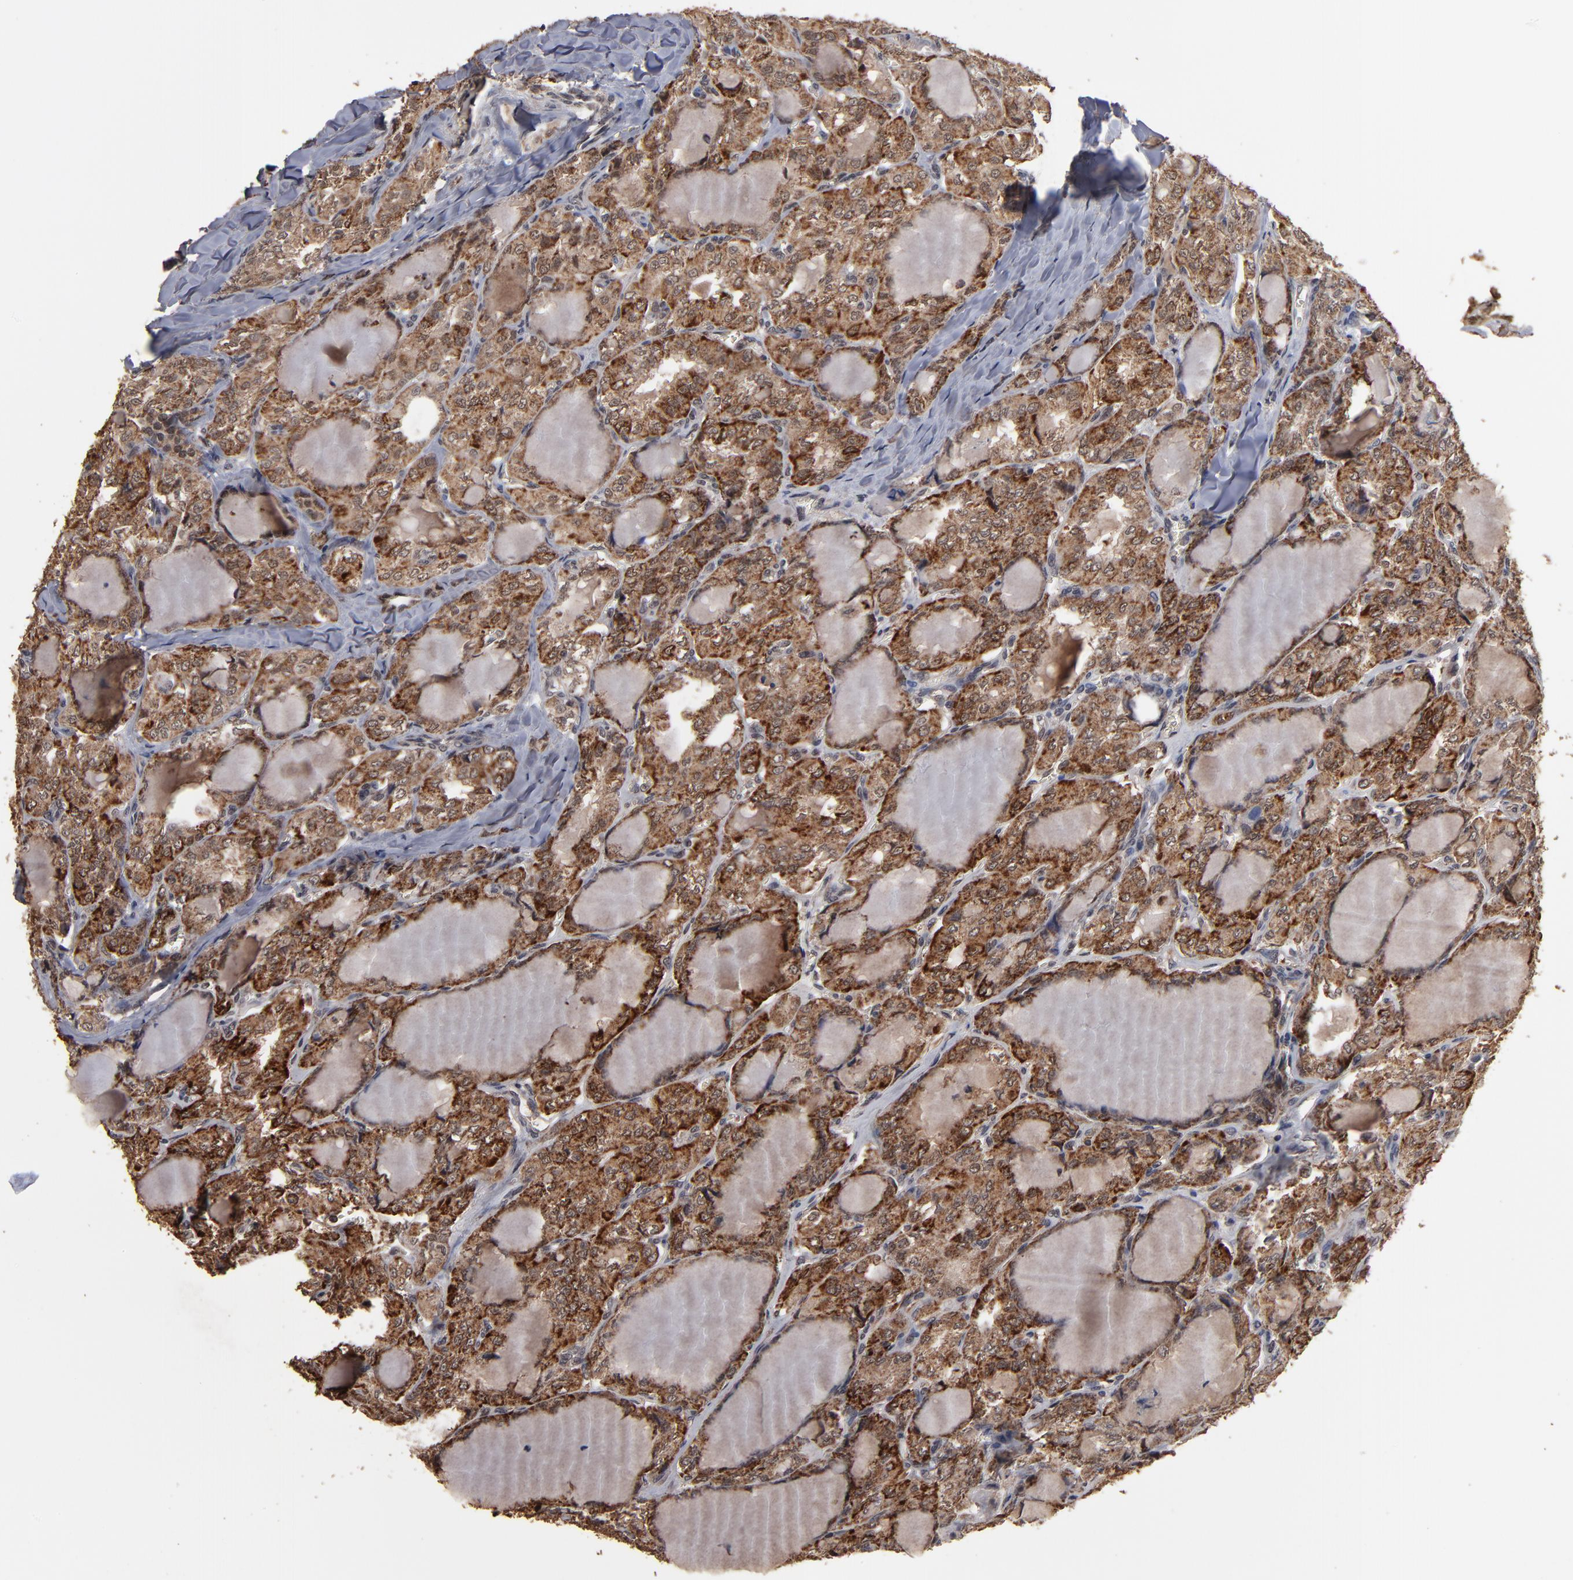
{"staining": {"intensity": "strong", "quantity": ">75%", "location": "nuclear"}, "tissue": "thyroid cancer", "cell_type": "Tumor cells", "image_type": "cancer", "snomed": [{"axis": "morphology", "description": "Papillary adenocarcinoma, NOS"}, {"axis": "topography", "description": "Thyroid gland"}], "caption": "Thyroid papillary adenocarcinoma stained with immunohistochemistry (IHC) displays strong nuclear staining in approximately >75% of tumor cells.", "gene": "NXF2B", "patient": {"sex": "male", "age": 20}}